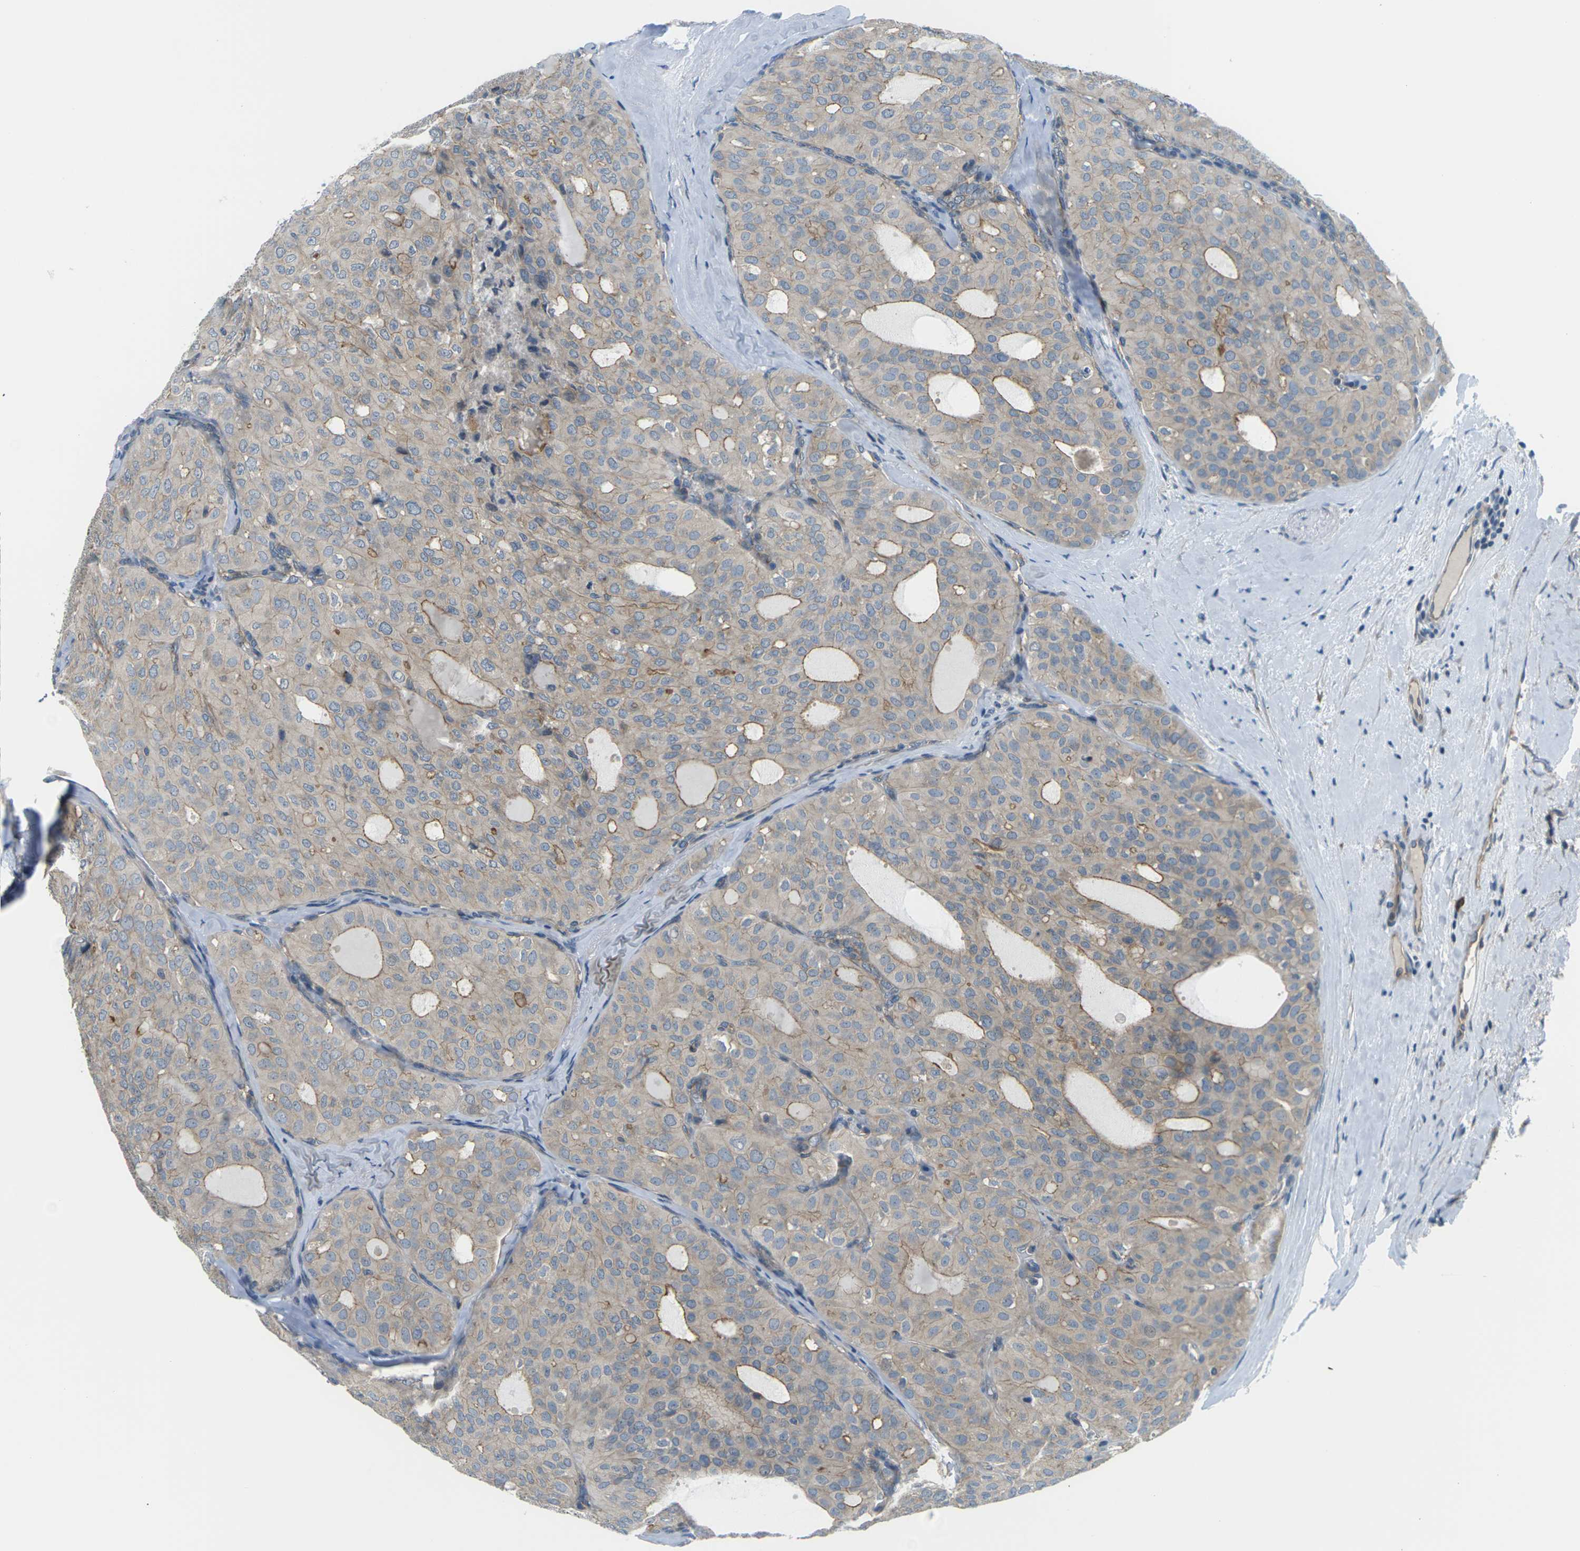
{"staining": {"intensity": "moderate", "quantity": "25%-75%", "location": "cytoplasmic/membranous"}, "tissue": "thyroid cancer", "cell_type": "Tumor cells", "image_type": "cancer", "snomed": [{"axis": "morphology", "description": "Follicular adenoma carcinoma, NOS"}, {"axis": "topography", "description": "Thyroid gland"}], "caption": "IHC image of neoplastic tissue: human thyroid follicular adenoma carcinoma stained using immunohistochemistry reveals medium levels of moderate protein expression localized specifically in the cytoplasmic/membranous of tumor cells, appearing as a cytoplasmic/membranous brown color.", "gene": "SLC13A3", "patient": {"sex": "male", "age": 75}}